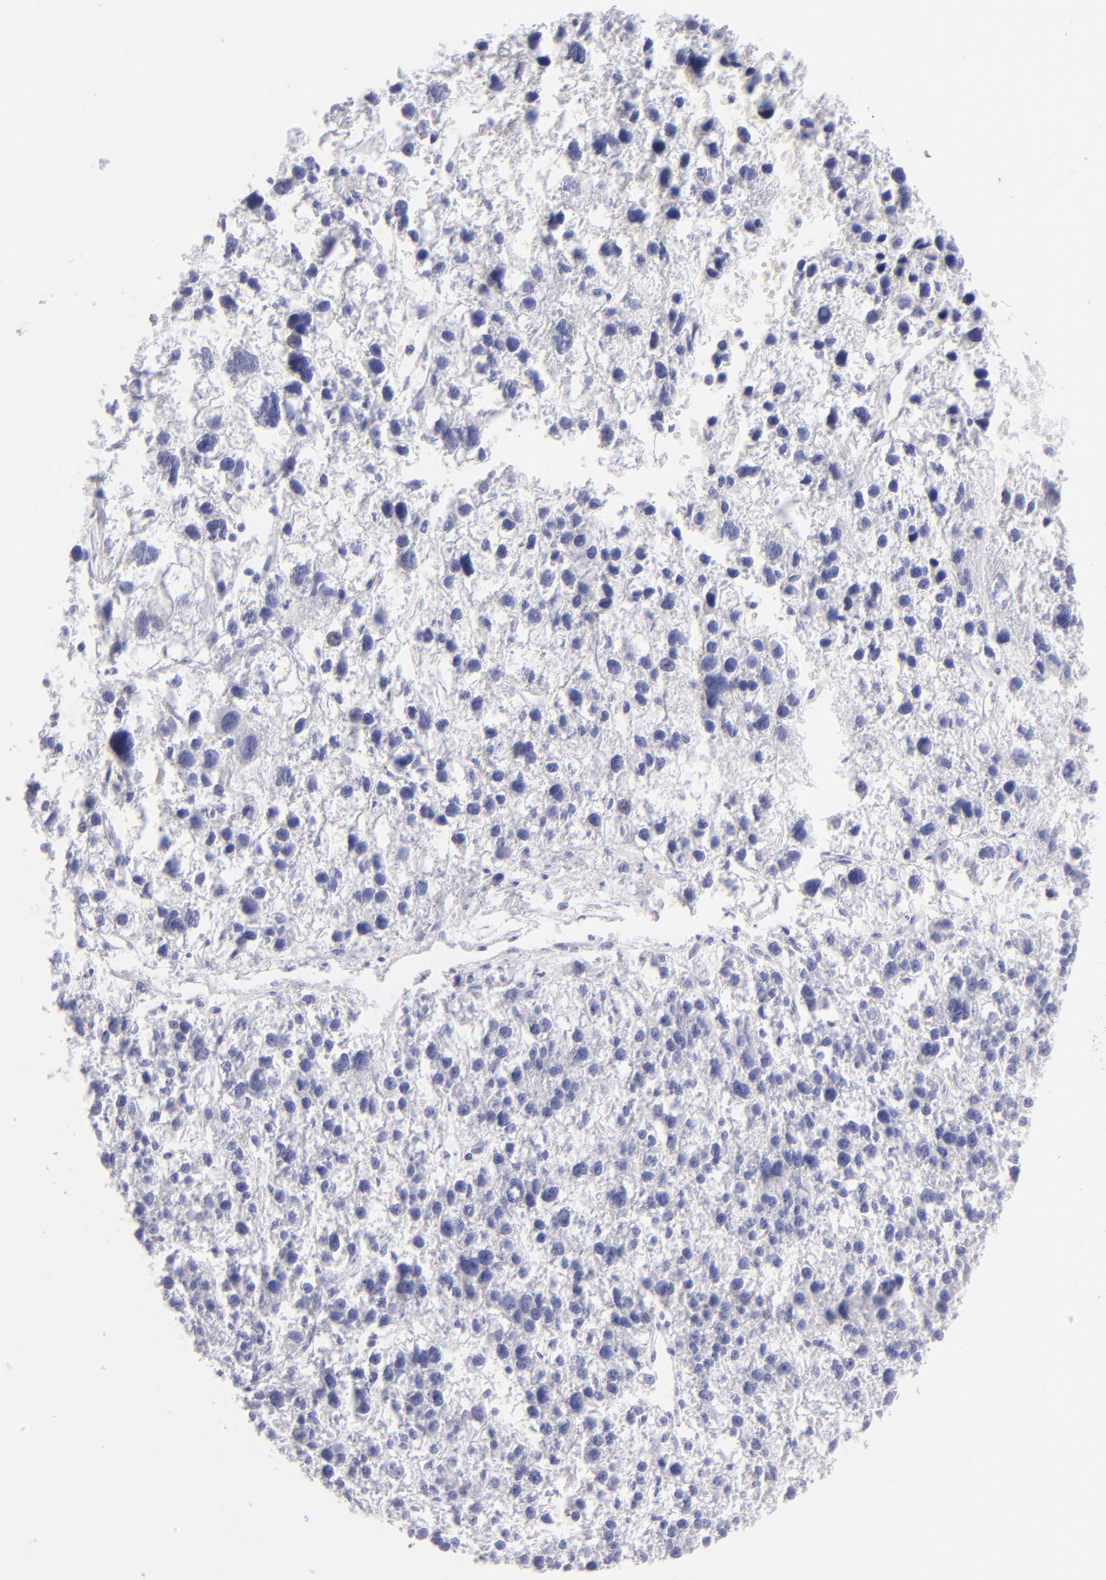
{"staining": {"intensity": "negative", "quantity": "none", "location": "none"}, "tissue": "liver cancer", "cell_type": "Tumor cells", "image_type": "cancer", "snomed": [{"axis": "morphology", "description": "Carcinoma, Hepatocellular, NOS"}, {"axis": "topography", "description": "Liver"}], "caption": "A histopathology image of human liver hepatocellular carcinoma is negative for staining in tumor cells.", "gene": "SLC1A3", "patient": {"sex": "female", "age": 85}}